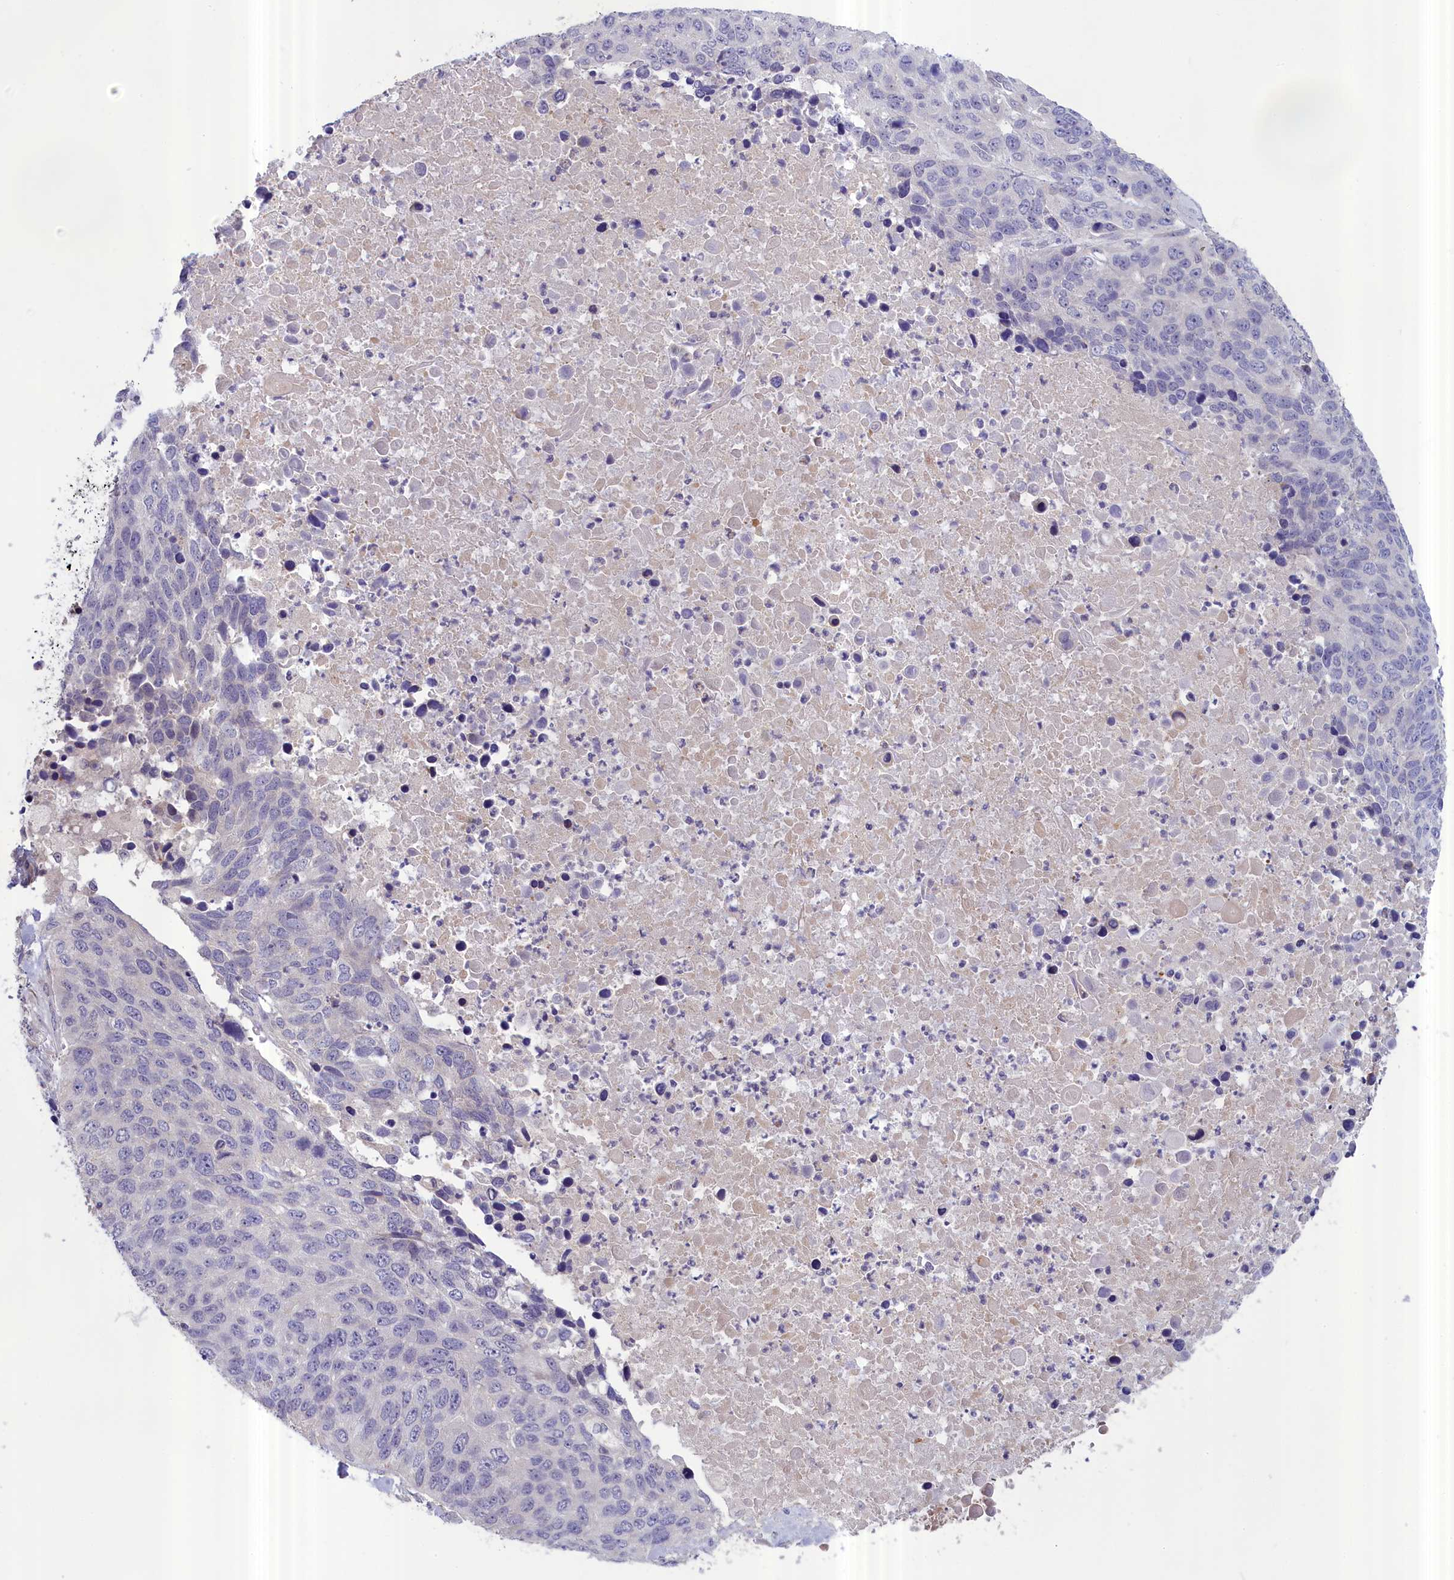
{"staining": {"intensity": "negative", "quantity": "none", "location": "none"}, "tissue": "lung cancer", "cell_type": "Tumor cells", "image_type": "cancer", "snomed": [{"axis": "morphology", "description": "Normal tissue, NOS"}, {"axis": "morphology", "description": "Squamous cell carcinoma, NOS"}, {"axis": "topography", "description": "Lymph node"}, {"axis": "topography", "description": "Lung"}], "caption": "Lung squamous cell carcinoma stained for a protein using IHC displays no expression tumor cells.", "gene": "IGFALS", "patient": {"sex": "male", "age": 66}}